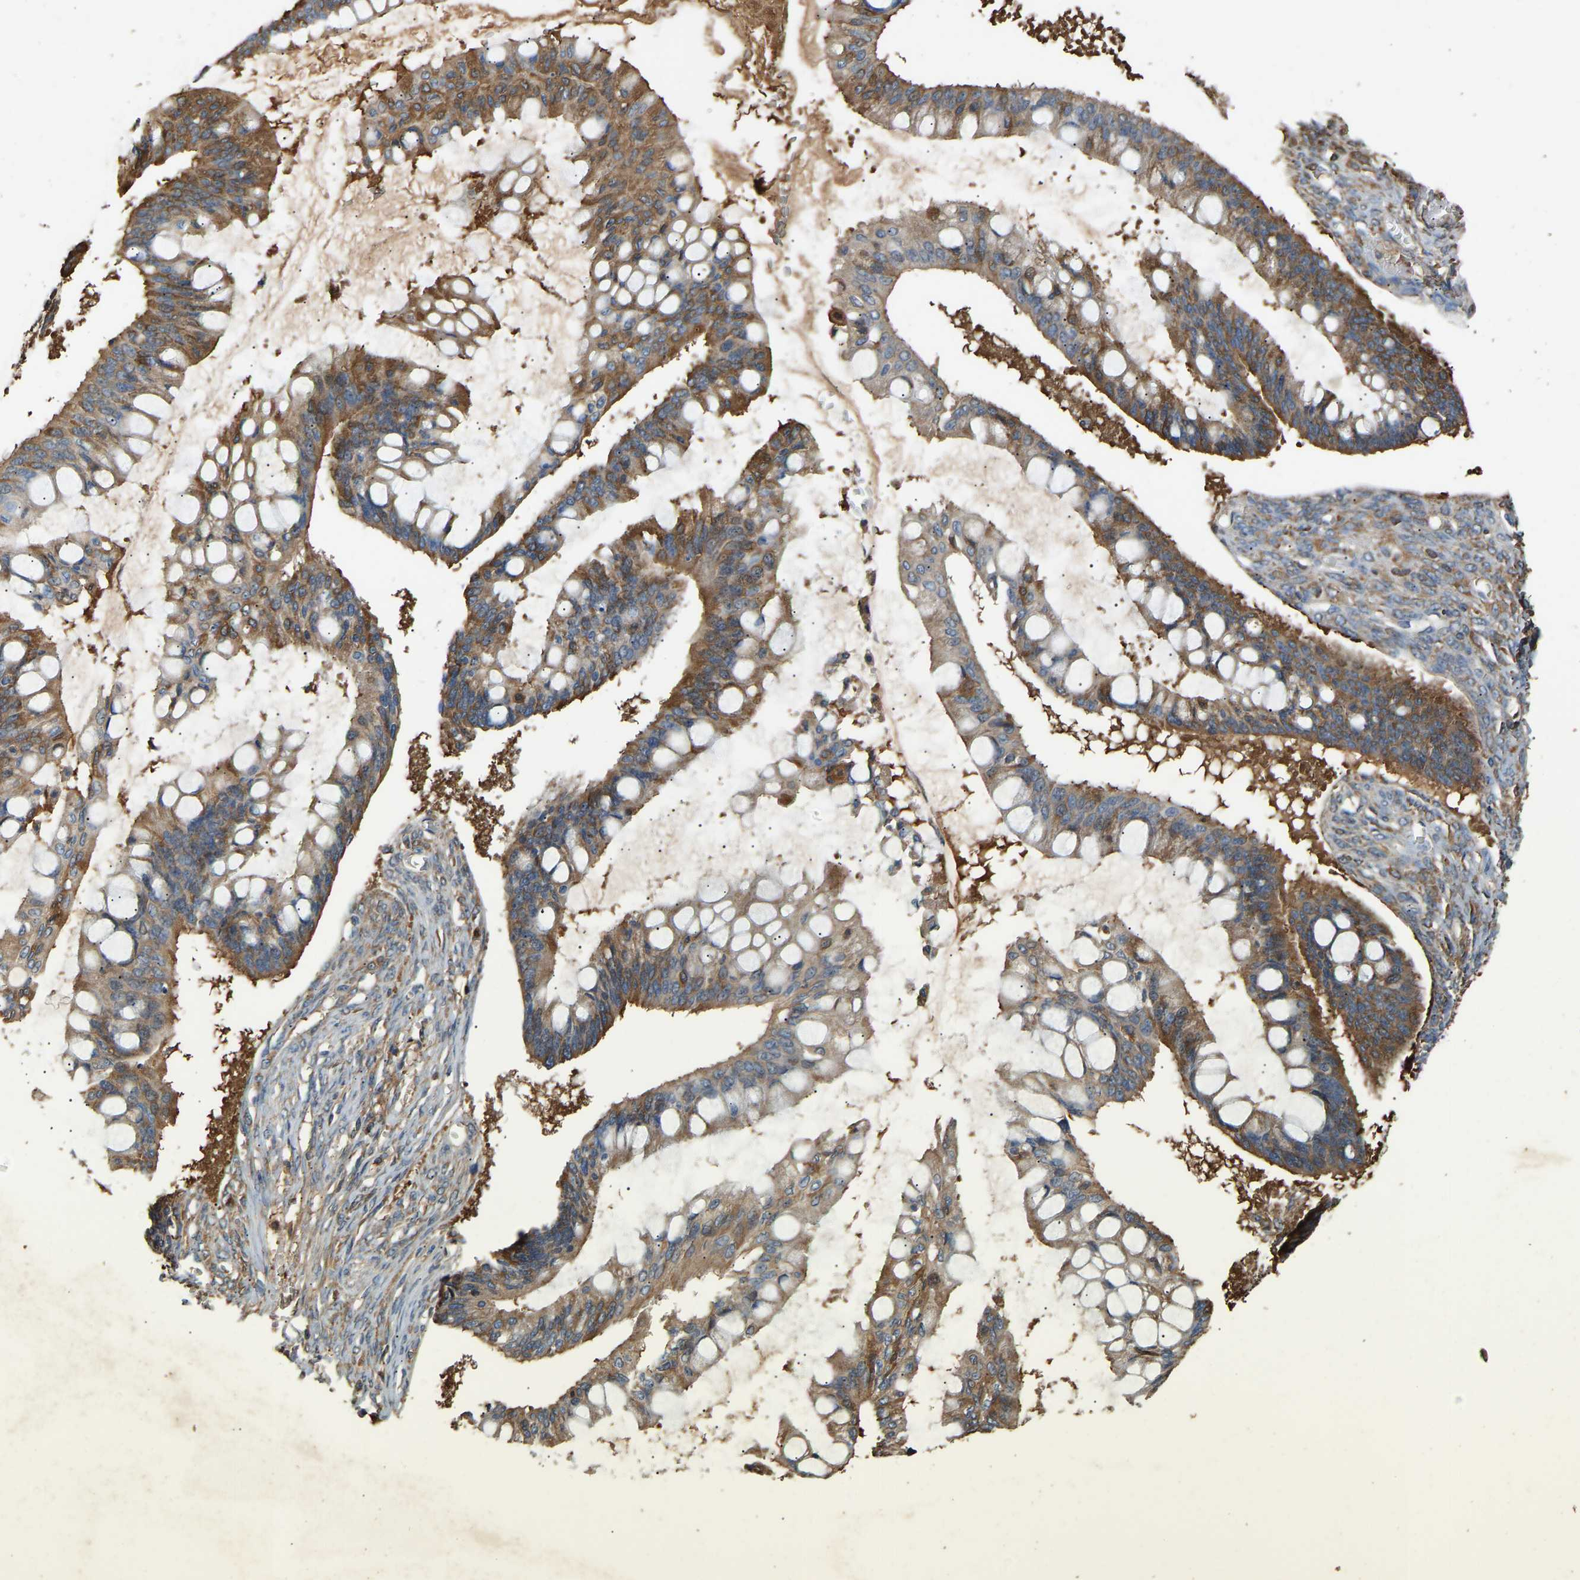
{"staining": {"intensity": "moderate", "quantity": ">75%", "location": "cytoplasmic/membranous"}, "tissue": "ovarian cancer", "cell_type": "Tumor cells", "image_type": "cancer", "snomed": [{"axis": "morphology", "description": "Cystadenocarcinoma, mucinous, NOS"}, {"axis": "topography", "description": "Ovary"}], "caption": "Human ovarian cancer (mucinous cystadenocarcinoma) stained for a protein (brown) shows moderate cytoplasmic/membranous positive staining in approximately >75% of tumor cells.", "gene": "TMEM268", "patient": {"sex": "female", "age": 73}}